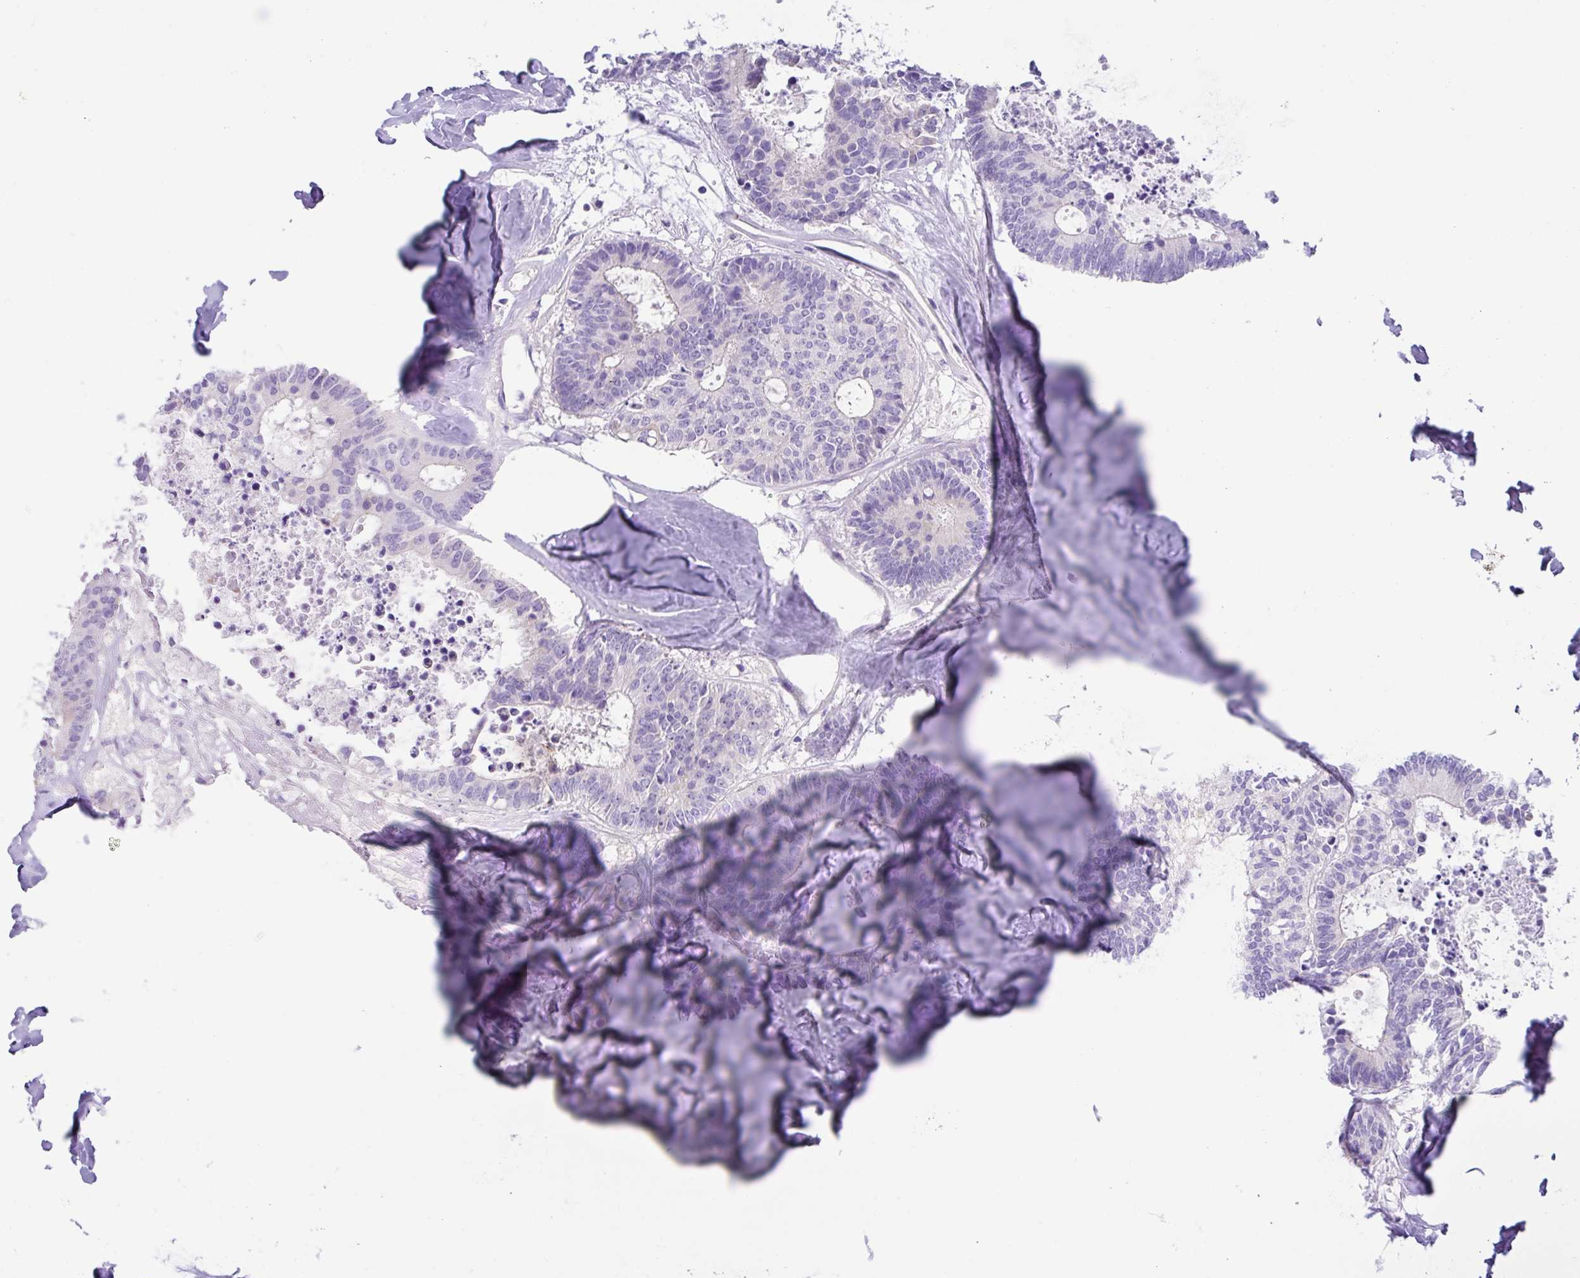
{"staining": {"intensity": "negative", "quantity": "none", "location": "none"}, "tissue": "colorectal cancer", "cell_type": "Tumor cells", "image_type": "cancer", "snomed": [{"axis": "morphology", "description": "Adenocarcinoma, NOS"}, {"axis": "topography", "description": "Colon"}, {"axis": "topography", "description": "Rectum"}], "caption": "Colorectal cancer (adenocarcinoma) was stained to show a protein in brown. There is no significant expression in tumor cells. Nuclei are stained in blue.", "gene": "MRM2", "patient": {"sex": "male", "age": 57}}